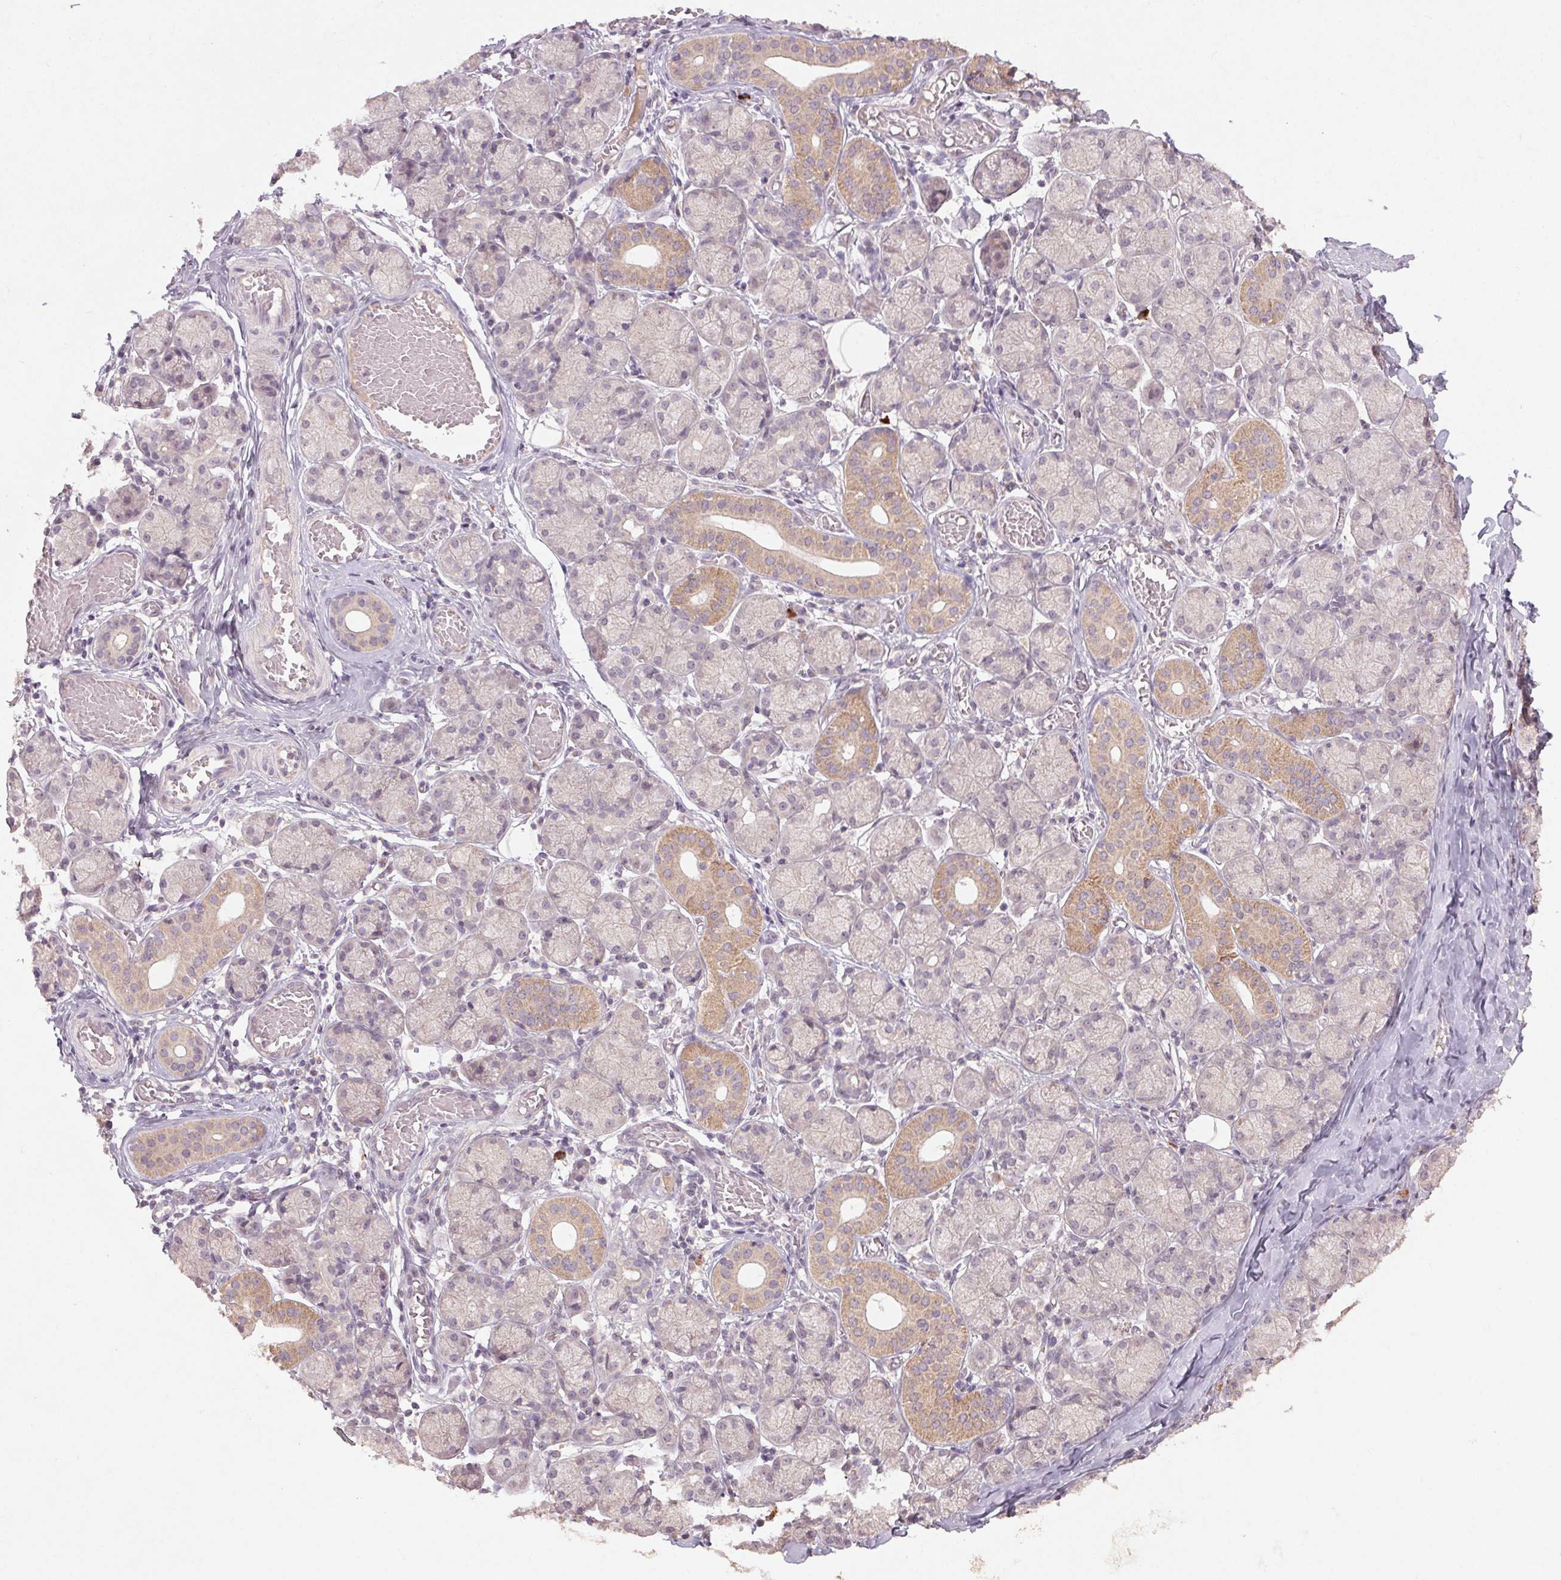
{"staining": {"intensity": "weak", "quantity": "<25%", "location": "cytoplasmic/membranous"}, "tissue": "salivary gland", "cell_type": "Glandular cells", "image_type": "normal", "snomed": [{"axis": "morphology", "description": "Normal tissue, NOS"}, {"axis": "topography", "description": "Salivary gland"}, {"axis": "topography", "description": "Peripheral nerve tissue"}], "caption": "Glandular cells are negative for brown protein staining in unremarkable salivary gland. Brightfield microscopy of immunohistochemistry stained with DAB (3,3'-diaminobenzidine) (brown) and hematoxylin (blue), captured at high magnification.", "gene": "ENSG00000255641", "patient": {"sex": "female", "age": 24}}